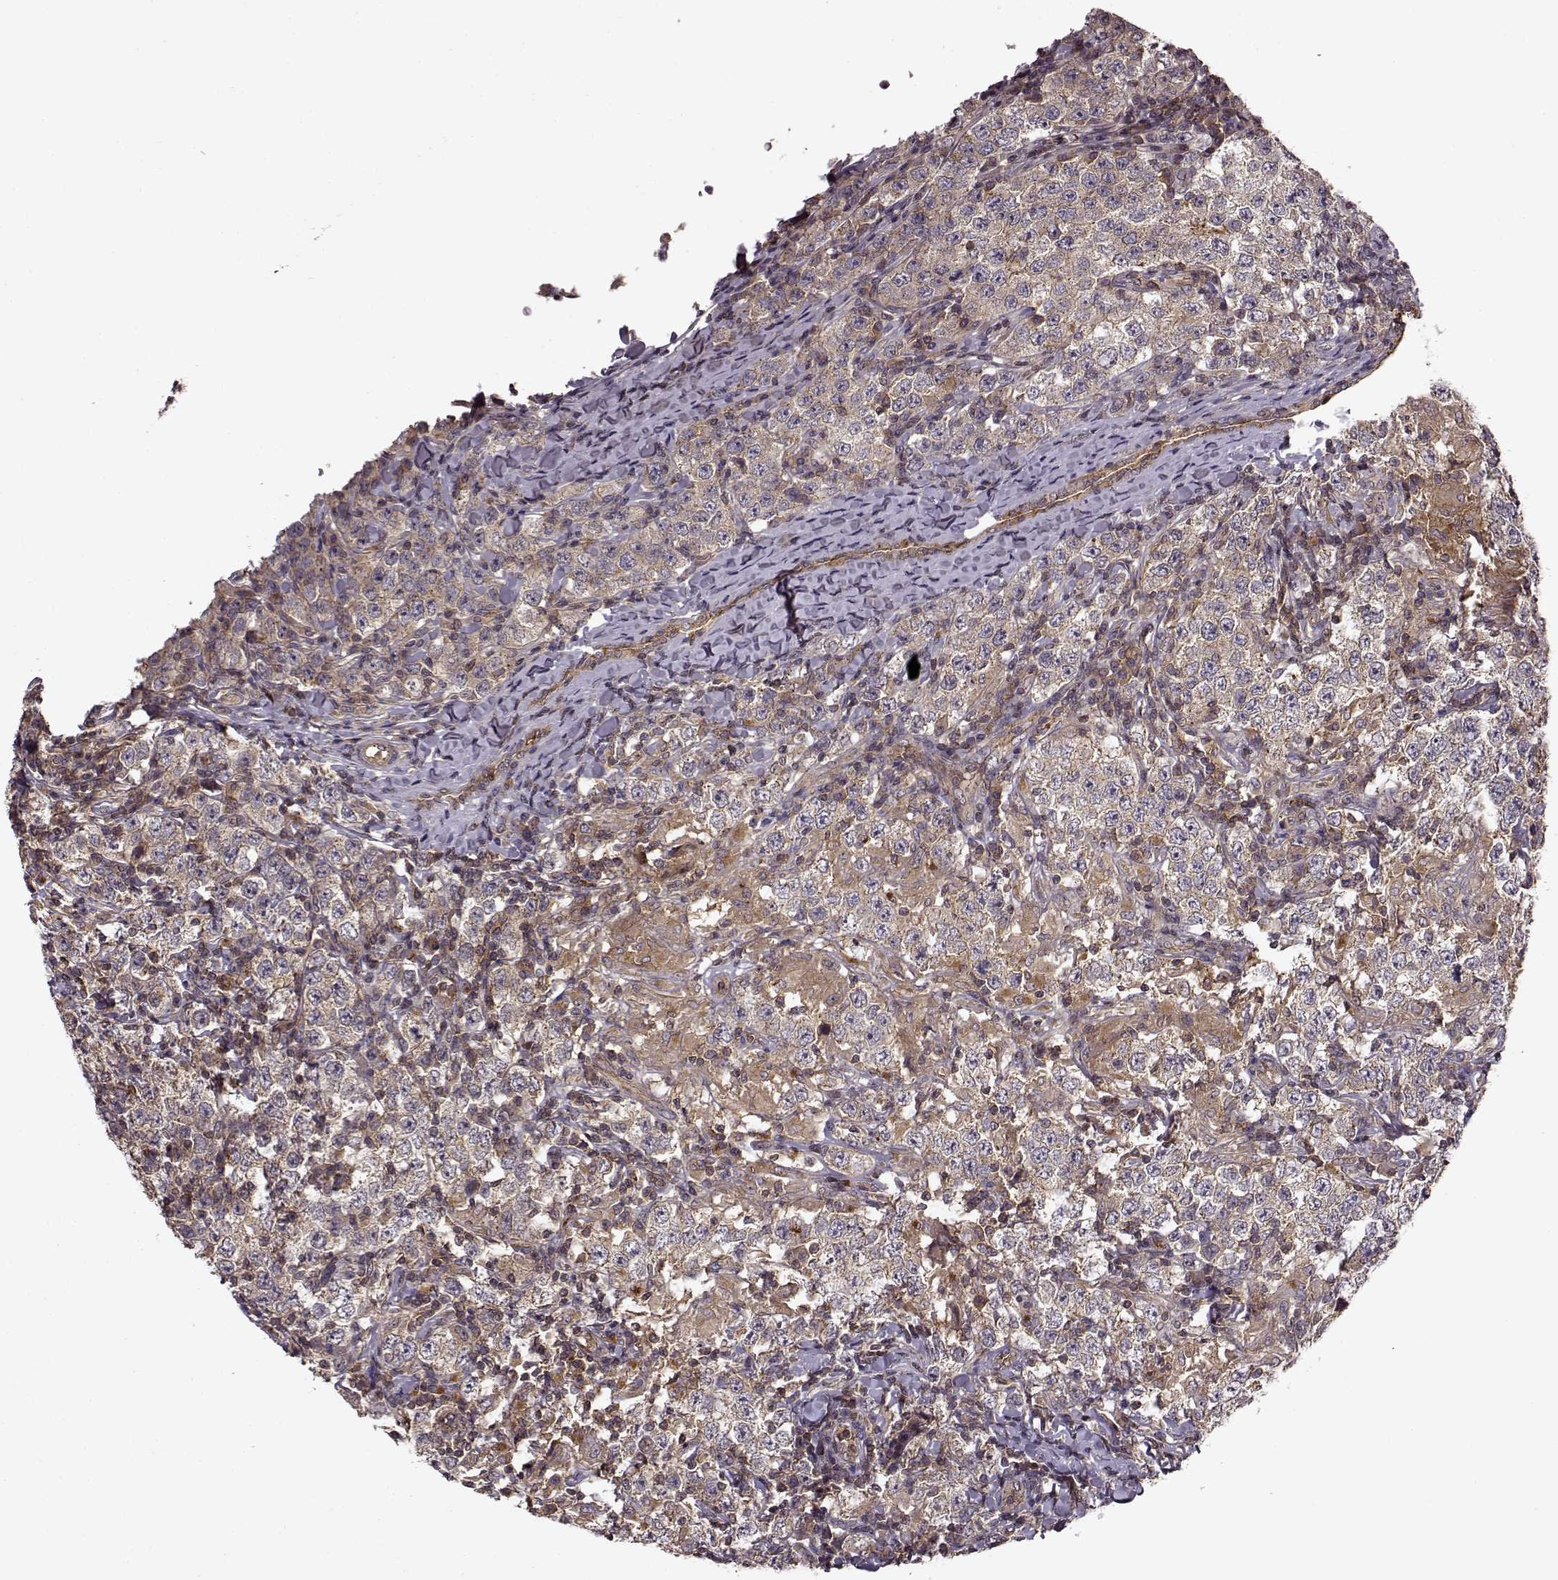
{"staining": {"intensity": "weak", "quantity": ">75%", "location": "cytoplasmic/membranous"}, "tissue": "testis cancer", "cell_type": "Tumor cells", "image_type": "cancer", "snomed": [{"axis": "morphology", "description": "Seminoma, NOS"}, {"axis": "morphology", "description": "Carcinoma, Embryonal, NOS"}, {"axis": "topography", "description": "Testis"}], "caption": "High-magnification brightfield microscopy of testis cancer (embryonal carcinoma) stained with DAB (brown) and counterstained with hematoxylin (blue). tumor cells exhibit weak cytoplasmic/membranous expression is appreciated in about>75% of cells.", "gene": "IFRD2", "patient": {"sex": "male", "age": 41}}